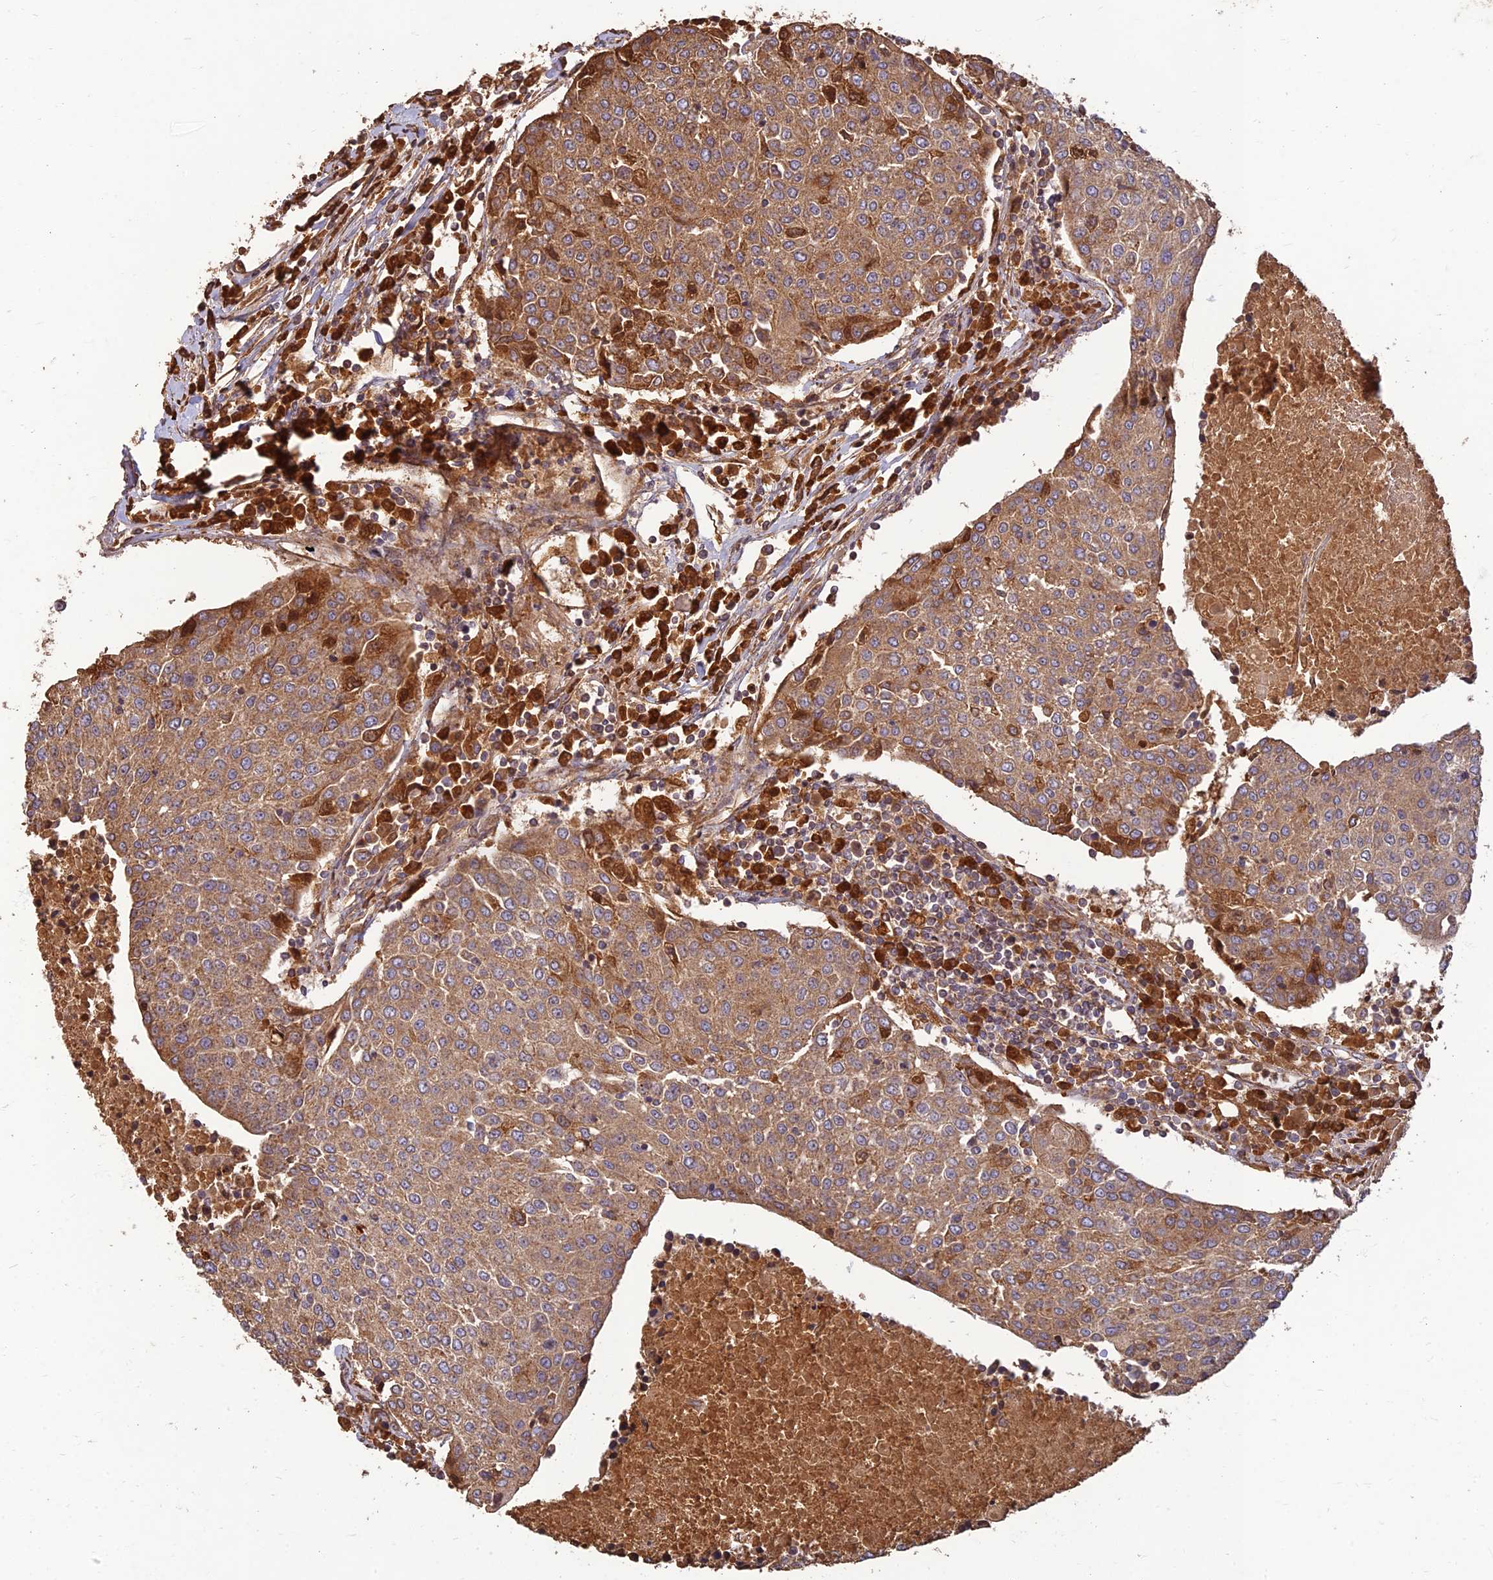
{"staining": {"intensity": "moderate", "quantity": "25%-75%", "location": "cytoplasmic/membranous"}, "tissue": "urothelial cancer", "cell_type": "Tumor cells", "image_type": "cancer", "snomed": [{"axis": "morphology", "description": "Urothelial carcinoma, High grade"}, {"axis": "topography", "description": "Urinary bladder"}], "caption": "A brown stain shows moderate cytoplasmic/membranous positivity of a protein in human urothelial carcinoma (high-grade) tumor cells.", "gene": "CORO1C", "patient": {"sex": "female", "age": 85}}